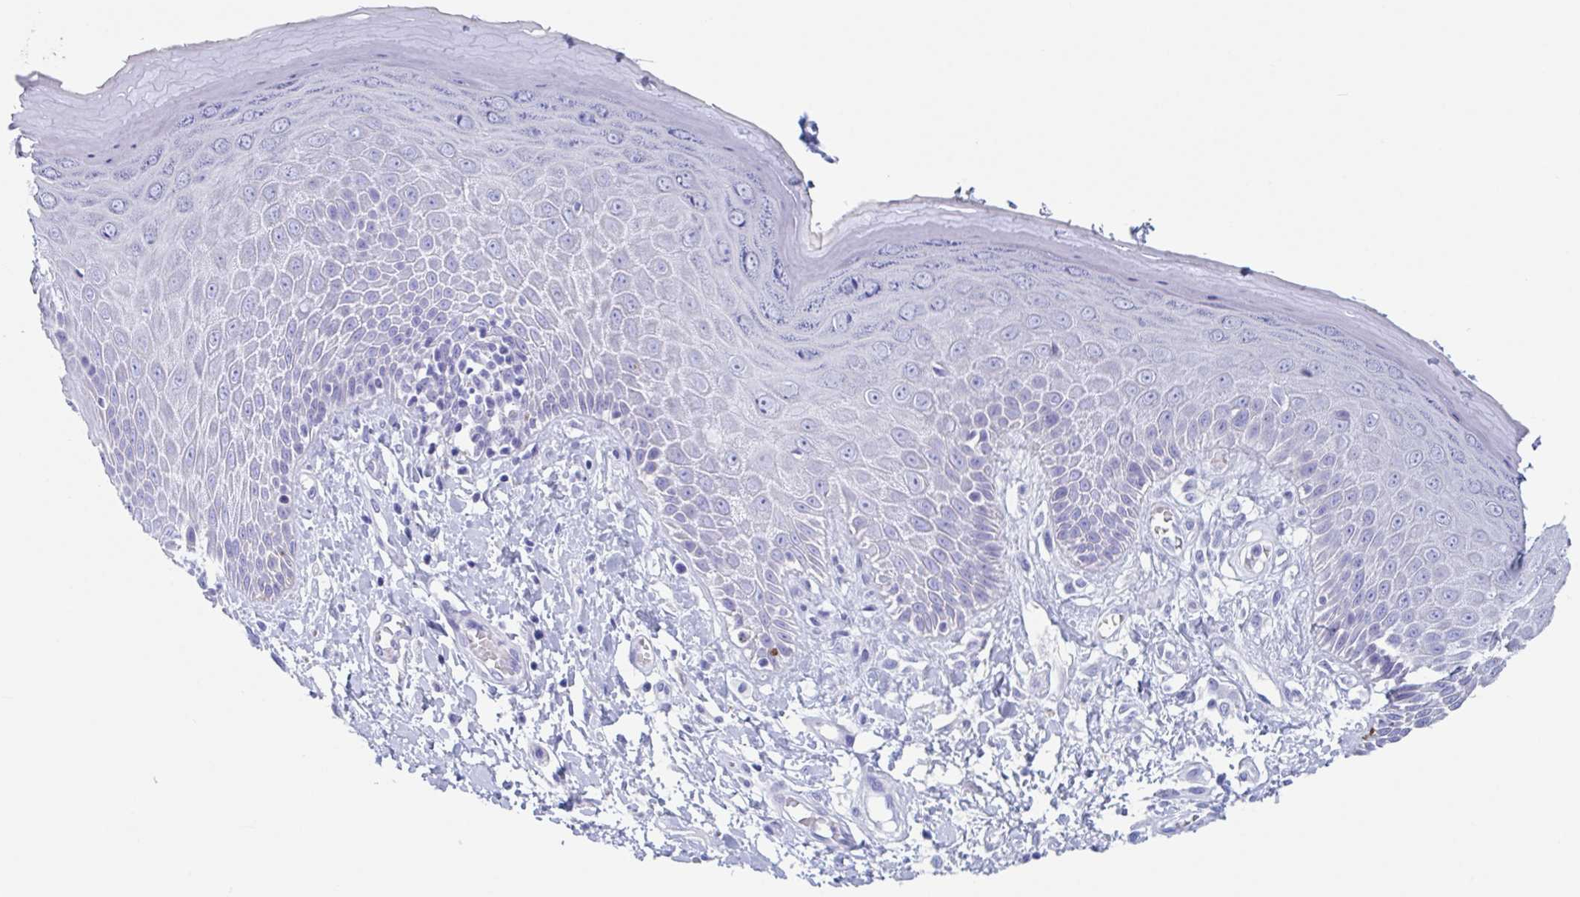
{"staining": {"intensity": "negative", "quantity": "none", "location": "none"}, "tissue": "skin", "cell_type": "Epidermal cells", "image_type": "normal", "snomed": [{"axis": "morphology", "description": "Normal tissue, NOS"}, {"axis": "topography", "description": "Anal"}, {"axis": "topography", "description": "Peripheral nerve tissue"}], "caption": "Immunohistochemistry (IHC) photomicrograph of normal human skin stained for a protein (brown), which demonstrates no expression in epidermal cells.", "gene": "ZPBP", "patient": {"sex": "male", "age": 78}}